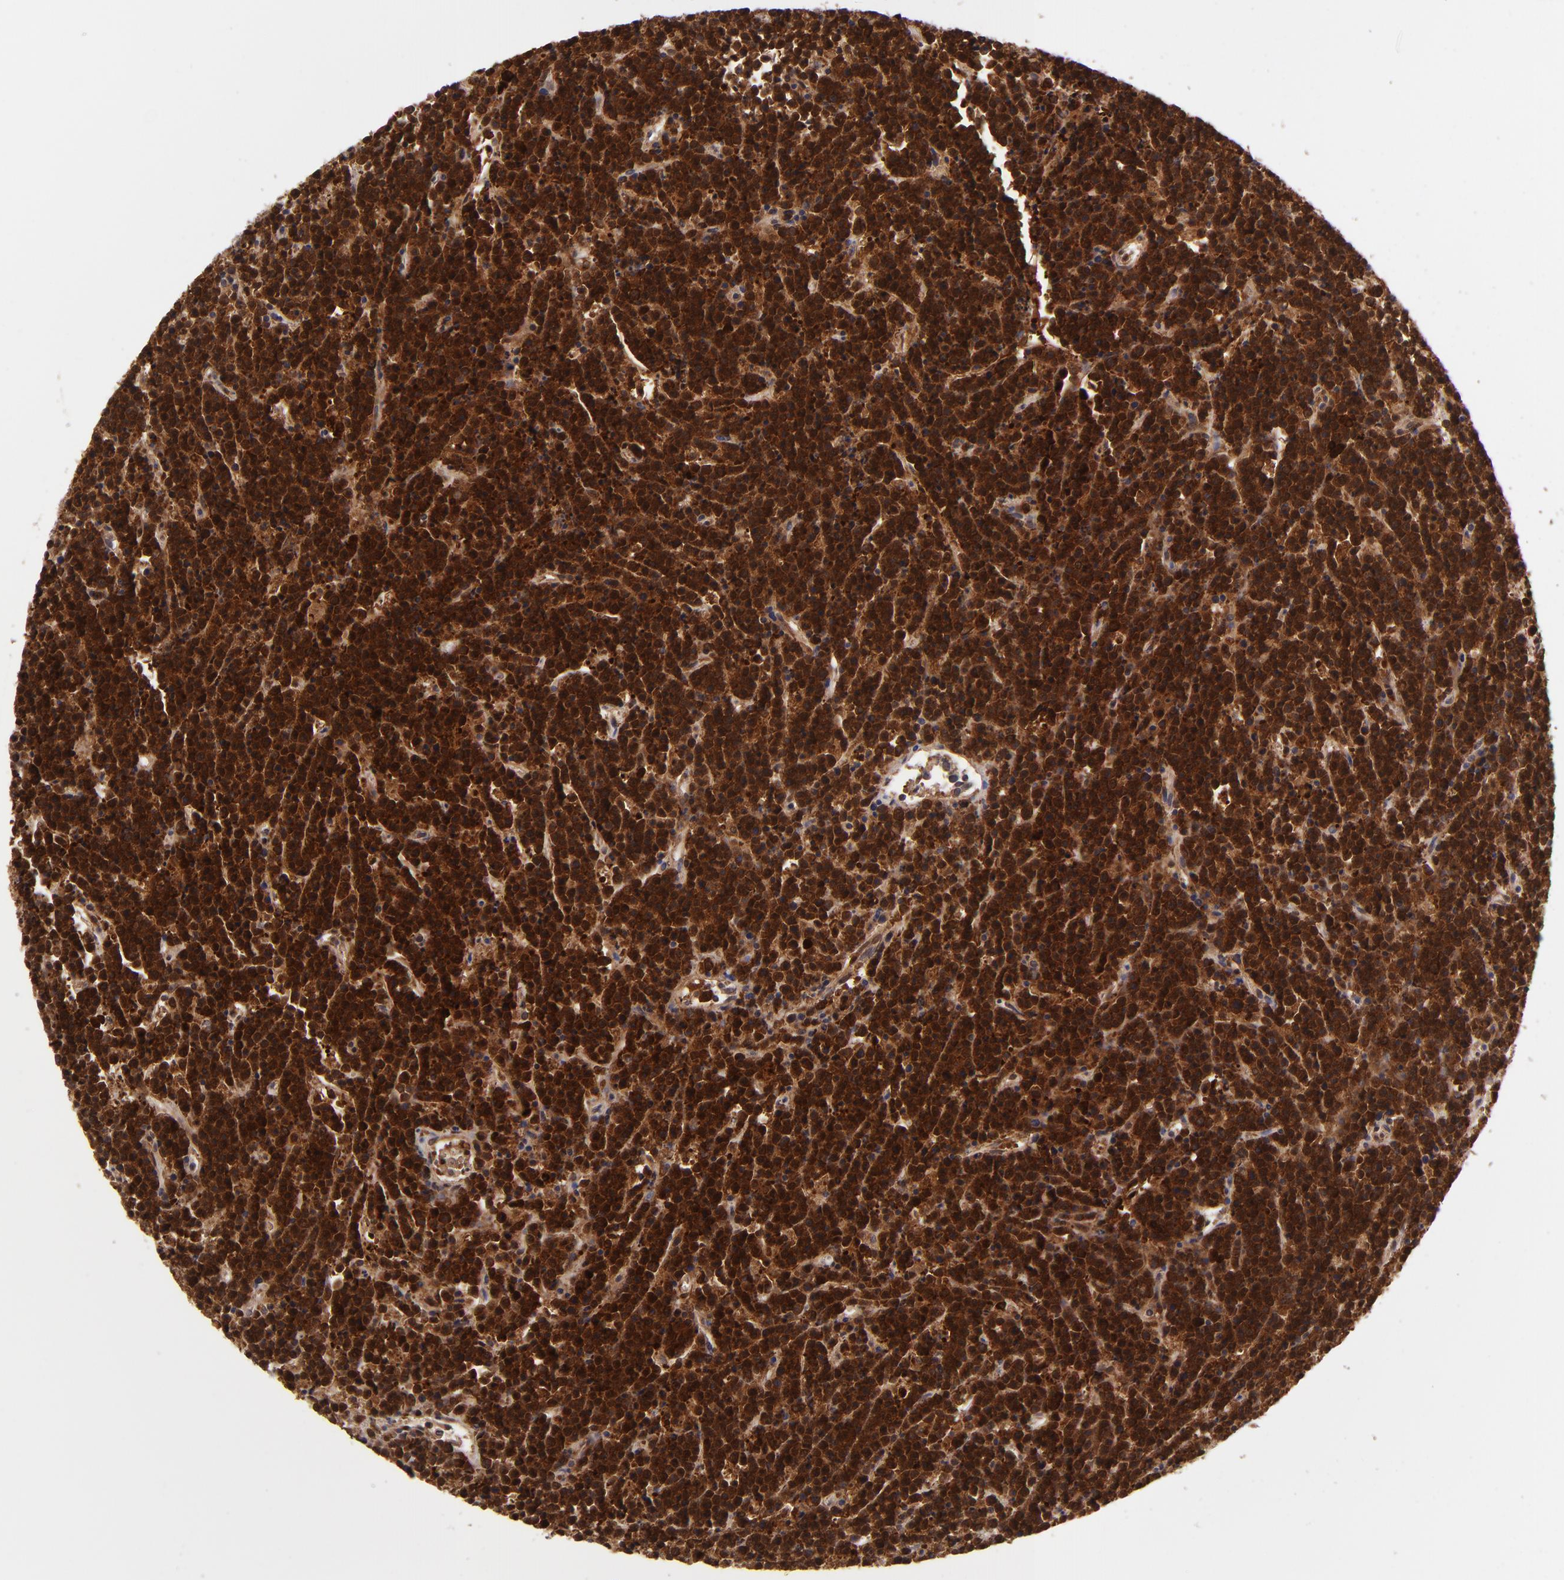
{"staining": {"intensity": "strong", "quantity": ">75%", "location": "cytoplasmic/membranous,nuclear"}, "tissue": "lymphoma", "cell_type": "Tumor cells", "image_type": "cancer", "snomed": [{"axis": "morphology", "description": "Malignant lymphoma, non-Hodgkin's type, High grade"}, {"axis": "topography", "description": "Ovary"}], "caption": "A histopathology image of human lymphoma stained for a protein displays strong cytoplasmic/membranous and nuclear brown staining in tumor cells.", "gene": "PTPN13", "patient": {"sex": "female", "age": 56}}